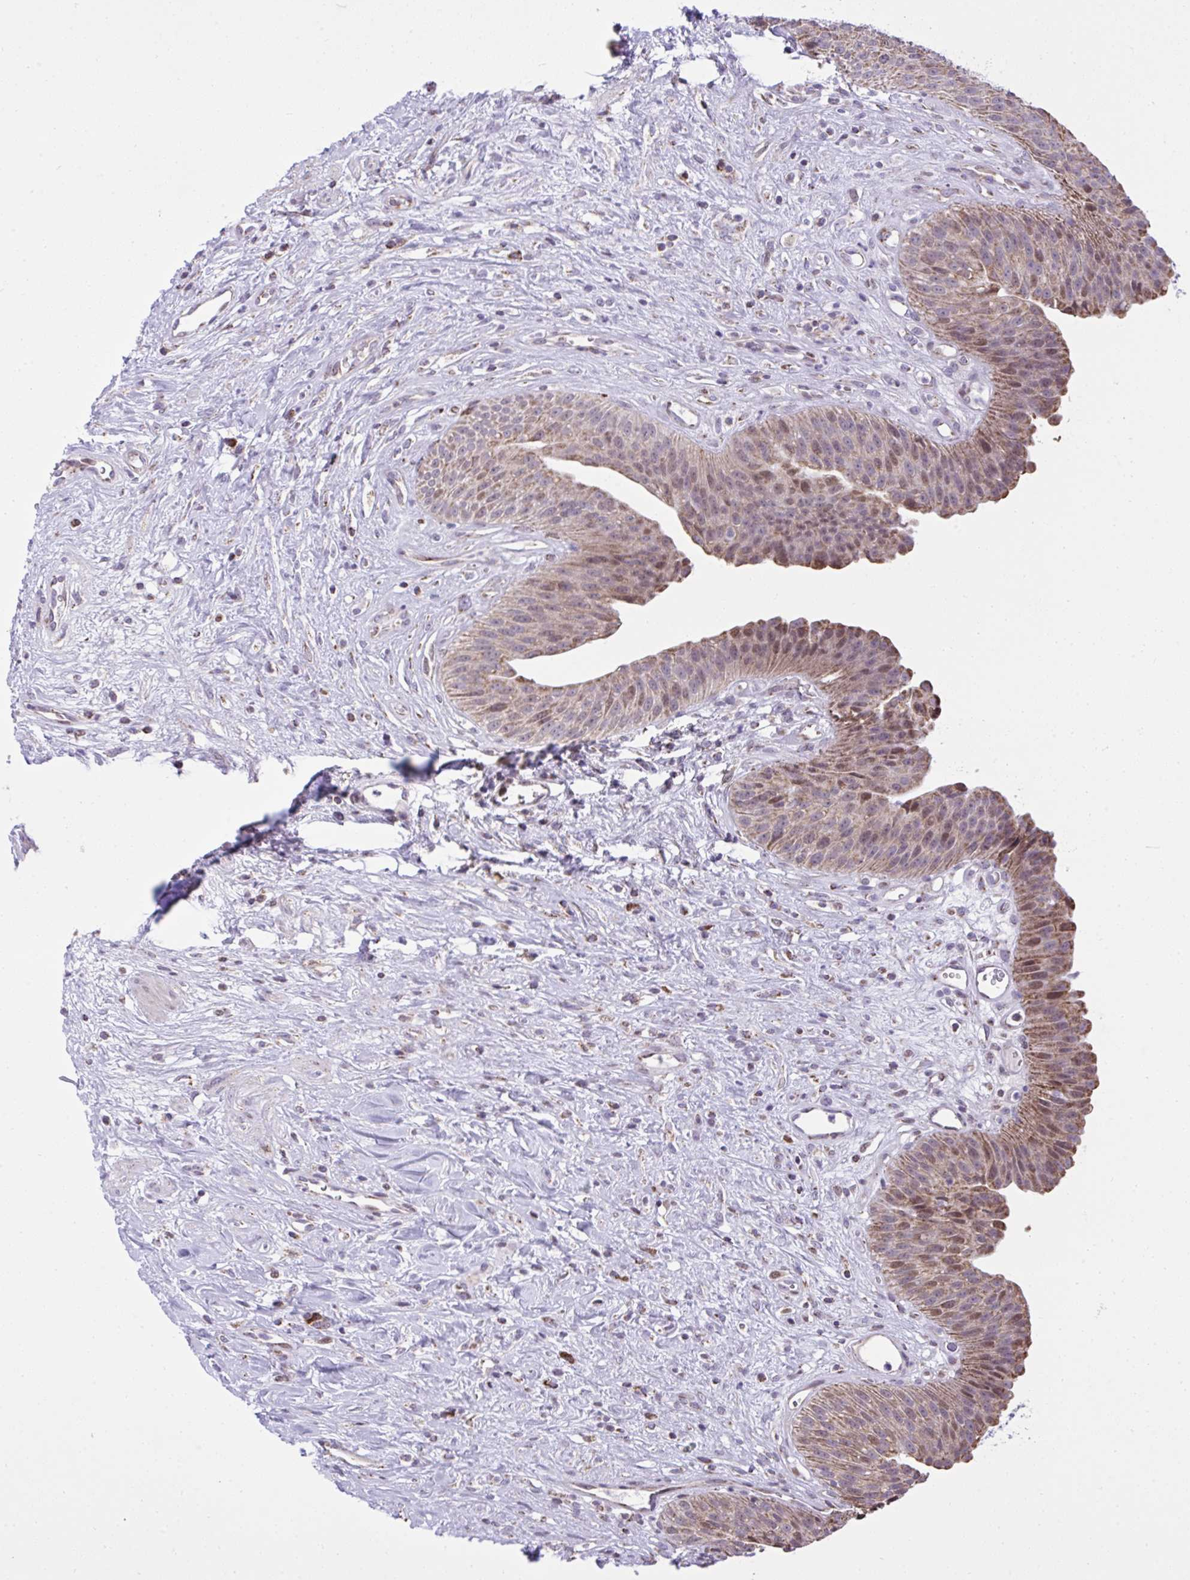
{"staining": {"intensity": "moderate", "quantity": ">75%", "location": "cytoplasmic/membranous,nuclear"}, "tissue": "urinary bladder", "cell_type": "Urothelial cells", "image_type": "normal", "snomed": [{"axis": "morphology", "description": "Normal tissue, NOS"}, {"axis": "topography", "description": "Urinary bladder"}], "caption": "Protein staining of normal urinary bladder reveals moderate cytoplasmic/membranous,nuclear expression in about >75% of urothelial cells. (DAB (3,3'-diaminobenzidine) IHC with brightfield microscopy, high magnification).", "gene": "ZNF362", "patient": {"sex": "female", "age": 56}}